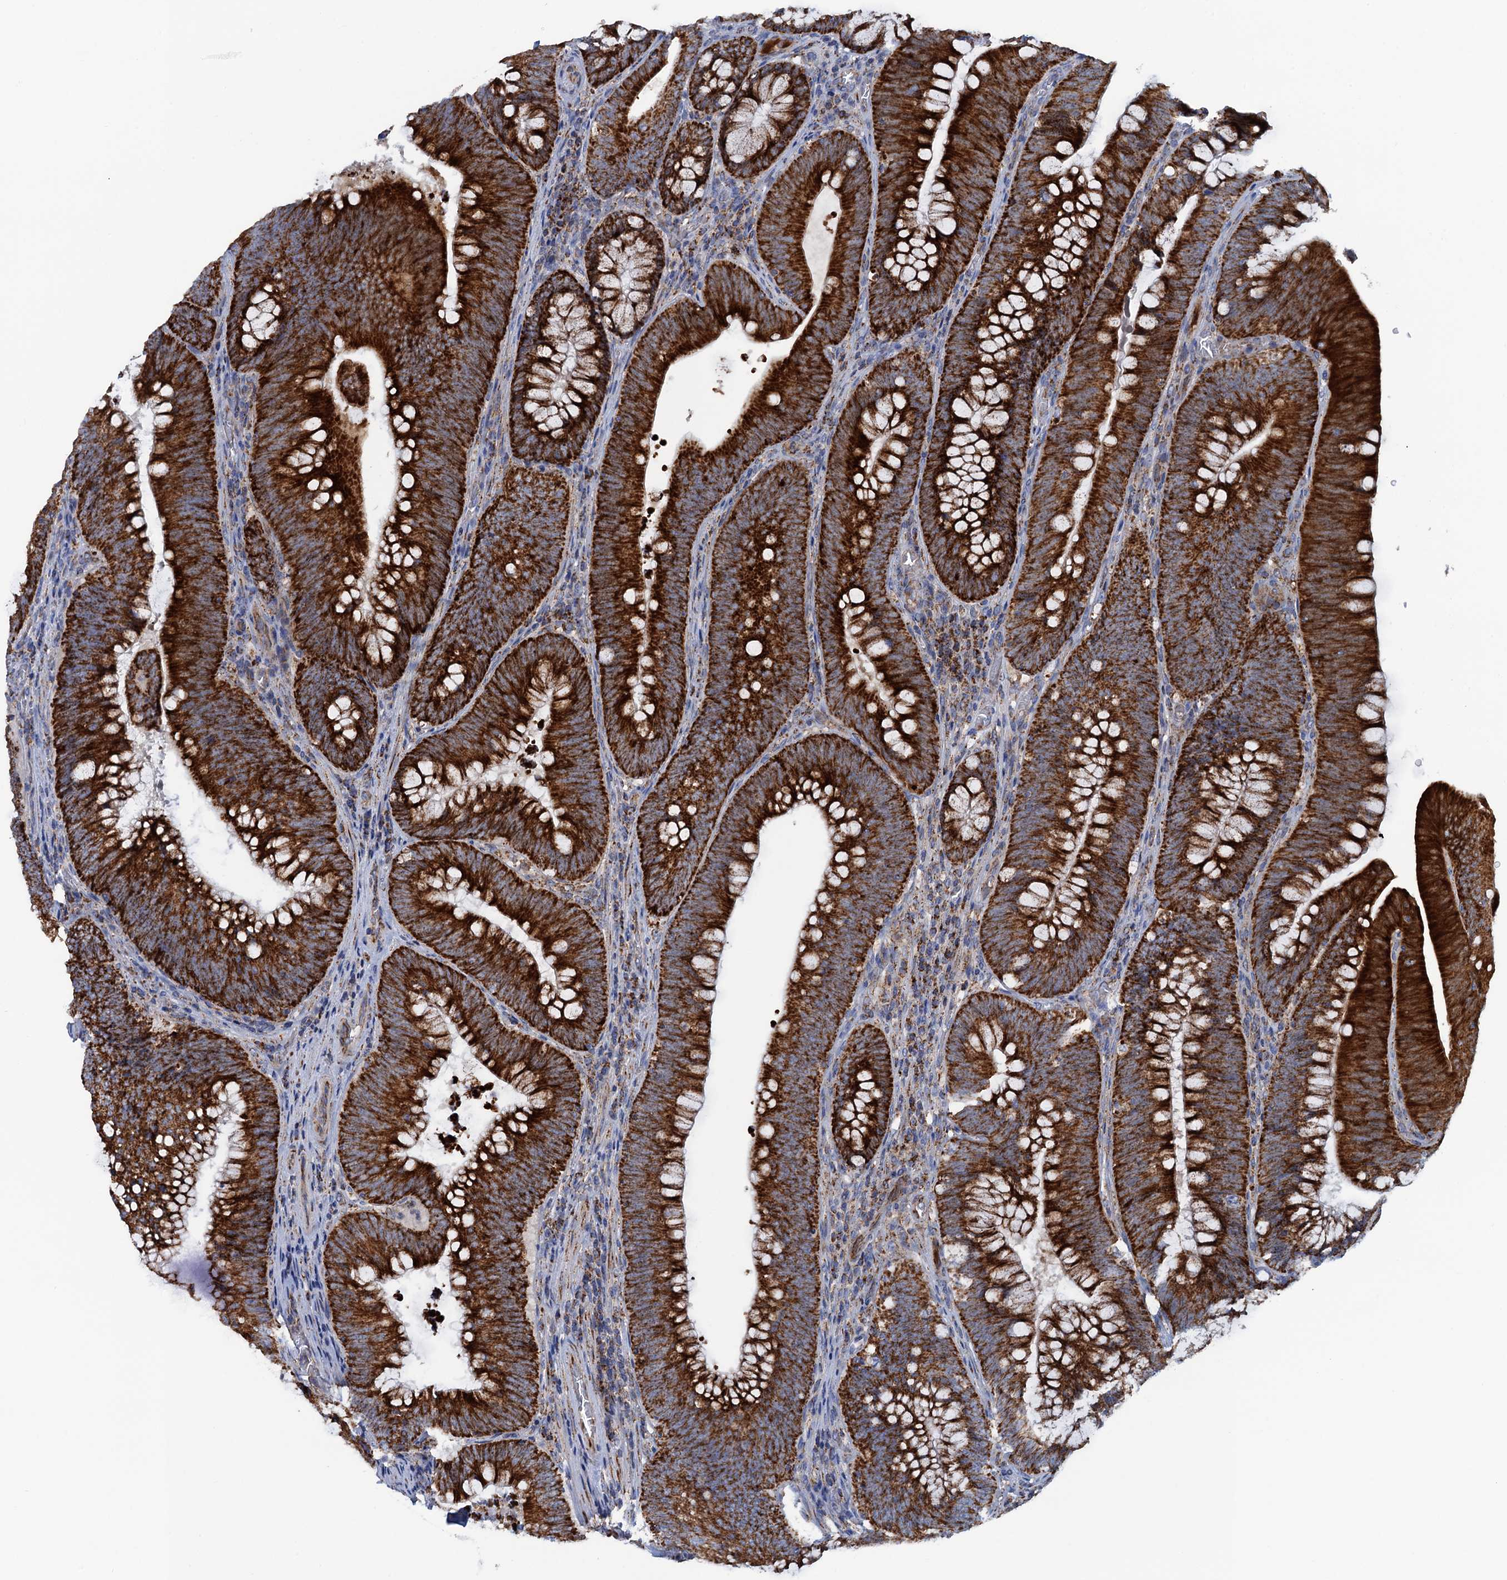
{"staining": {"intensity": "strong", "quantity": ">75%", "location": "cytoplasmic/membranous"}, "tissue": "colorectal cancer", "cell_type": "Tumor cells", "image_type": "cancer", "snomed": [{"axis": "morphology", "description": "Normal tissue, NOS"}, {"axis": "topography", "description": "Colon"}], "caption": "Colorectal cancer stained for a protein (brown) exhibits strong cytoplasmic/membranous positive staining in about >75% of tumor cells.", "gene": "GTPBP3", "patient": {"sex": "female", "age": 82}}